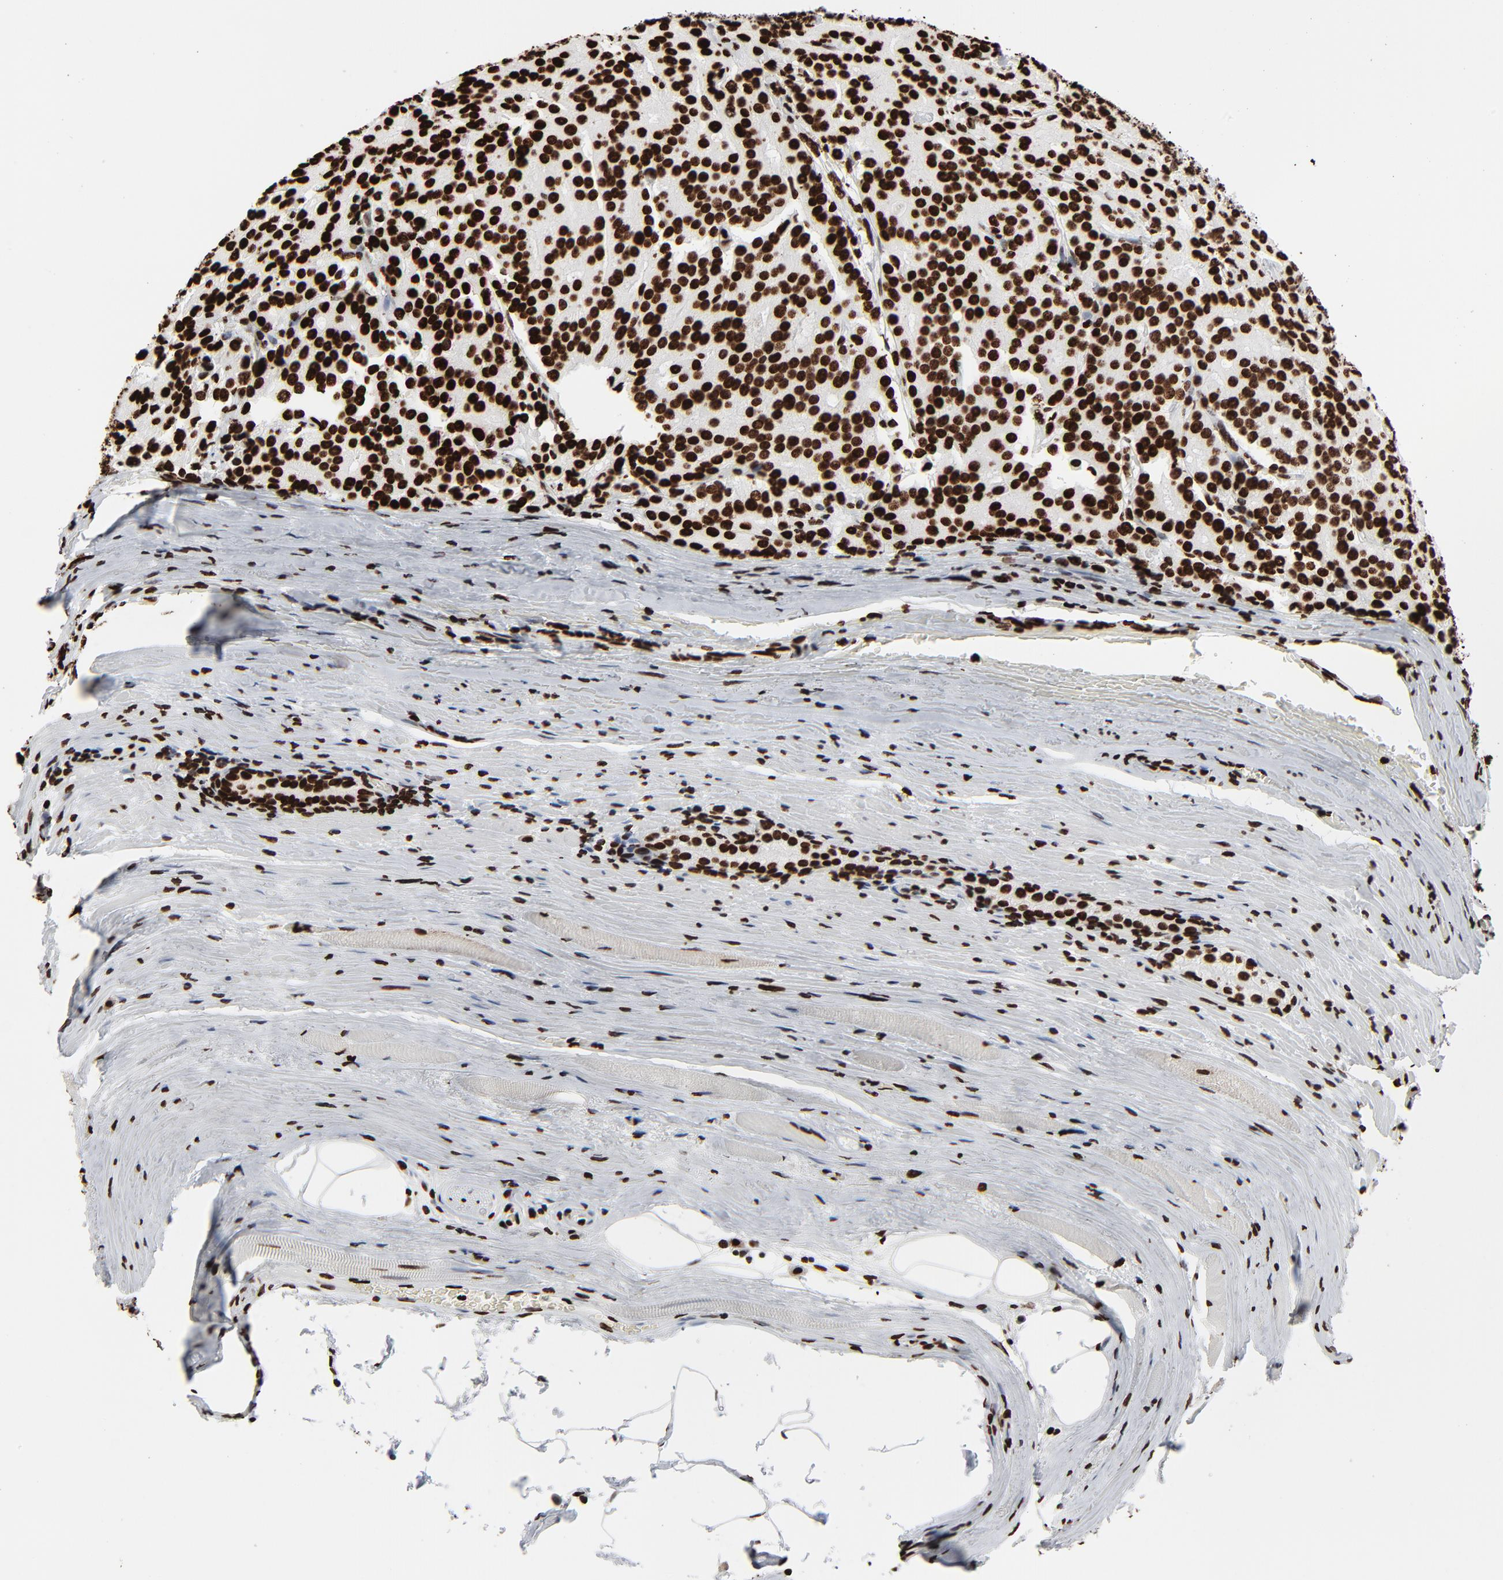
{"staining": {"intensity": "strong", "quantity": ">75%", "location": "nuclear"}, "tissue": "prostate cancer", "cell_type": "Tumor cells", "image_type": "cancer", "snomed": [{"axis": "morphology", "description": "Adenocarcinoma, Medium grade"}, {"axis": "topography", "description": "Prostate"}], "caption": "Tumor cells reveal strong nuclear staining in about >75% of cells in prostate cancer. Nuclei are stained in blue.", "gene": "H3-4", "patient": {"sex": "male", "age": 72}}